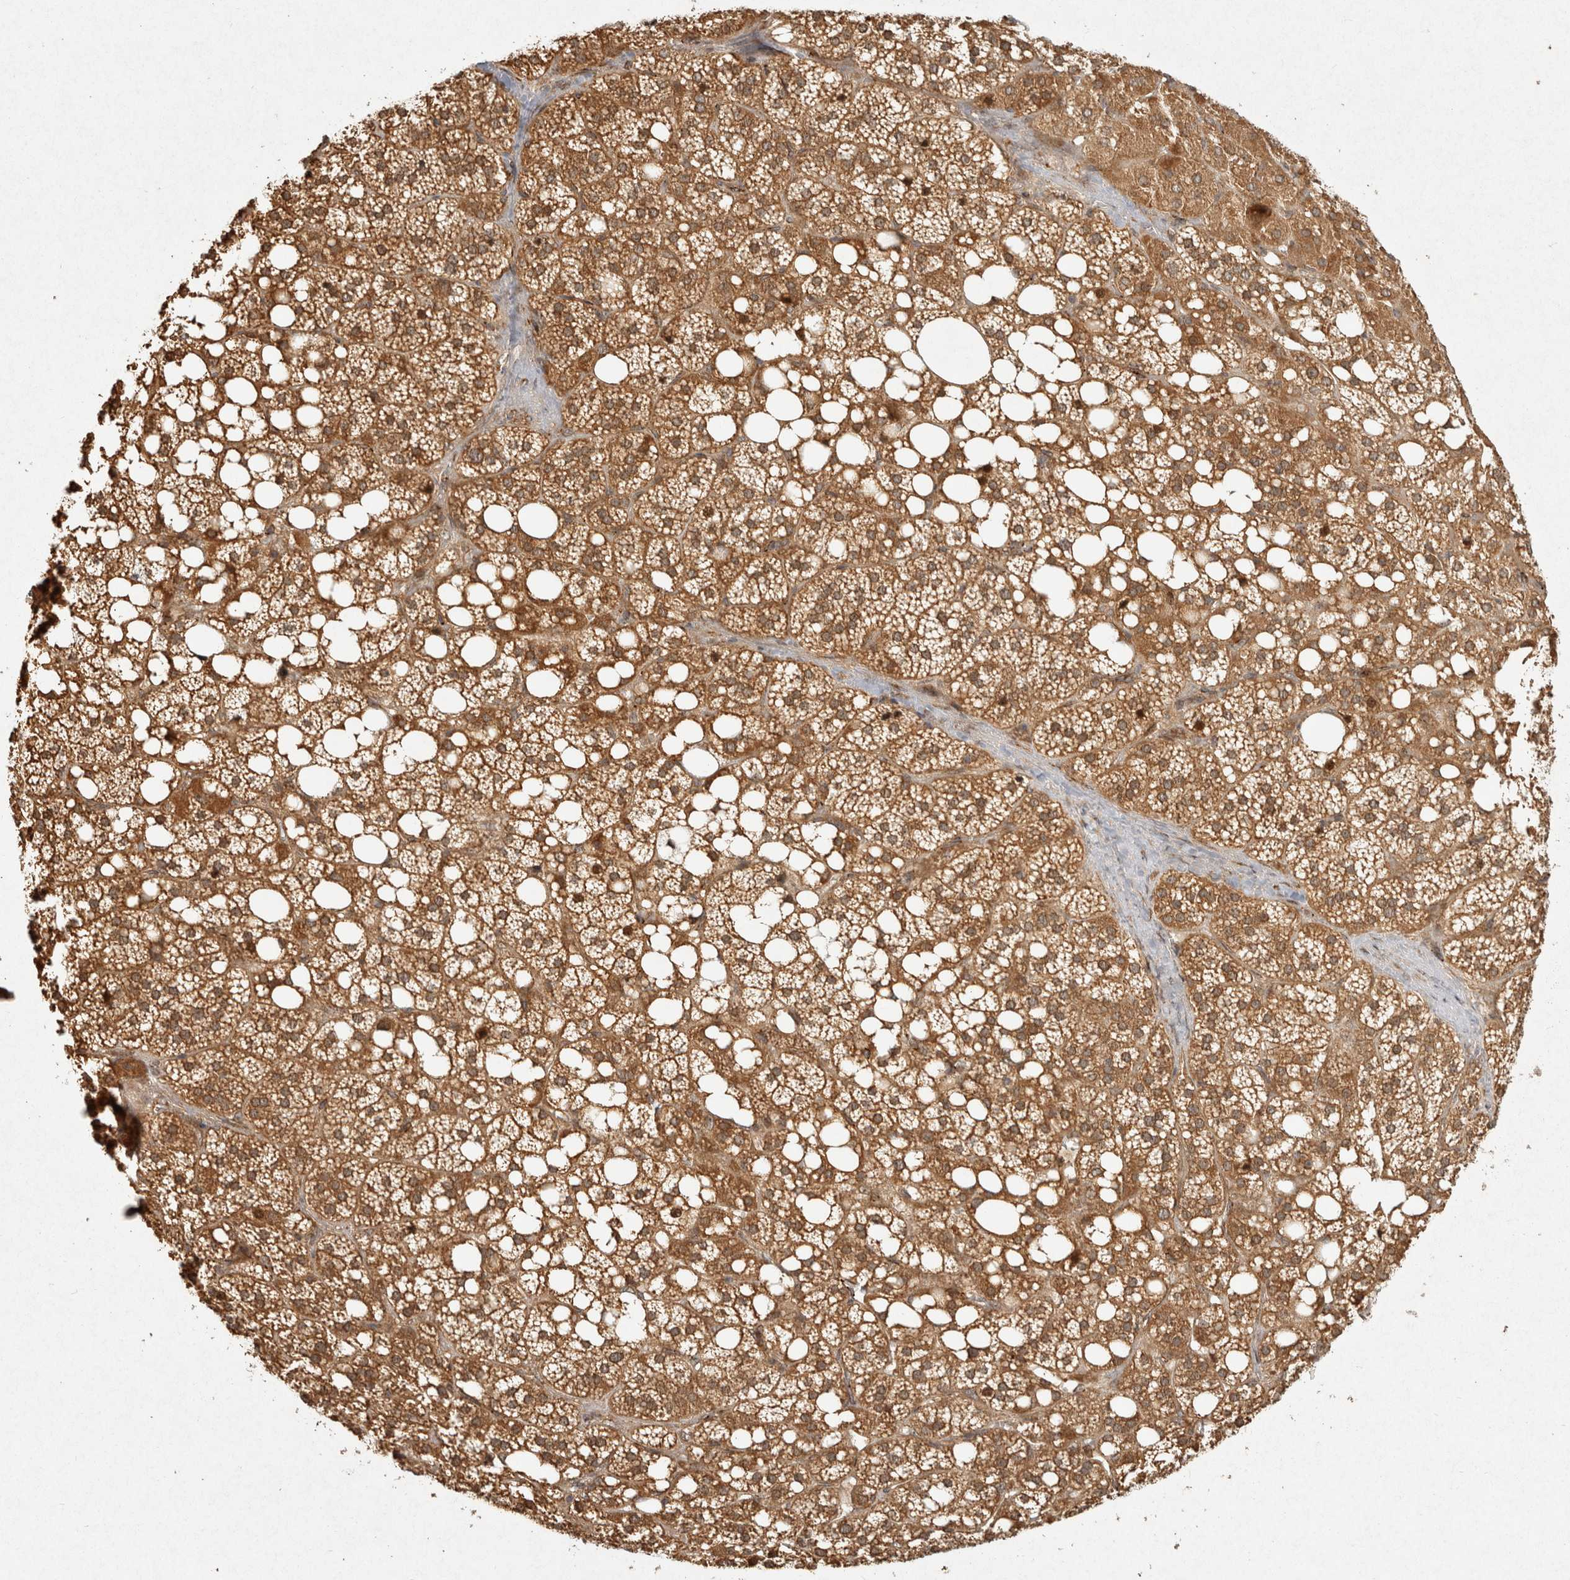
{"staining": {"intensity": "moderate", "quantity": ">75%", "location": "cytoplasmic/membranous"}, "tissue": "adrenal gland", "cell_type": "Glandular cells", "image_type": "normal", "snomed": [{"axis": "morphology", "description": "Normal tissue, NOS"}, {"axis": "topography", "description": "Adrenal gland"}], "caption": "Protein expression analysis of benign adrenal gland demonstrates moderate cytoplasmic/membranous positivity in about >75% of glandular cells. (Stains: DAB in brown, nuclei in blue, Microscopy: brightfield microscopy at high magnification).", "gene": "CAMSAP2", "patient": {"sex": "female", "age": 59}}